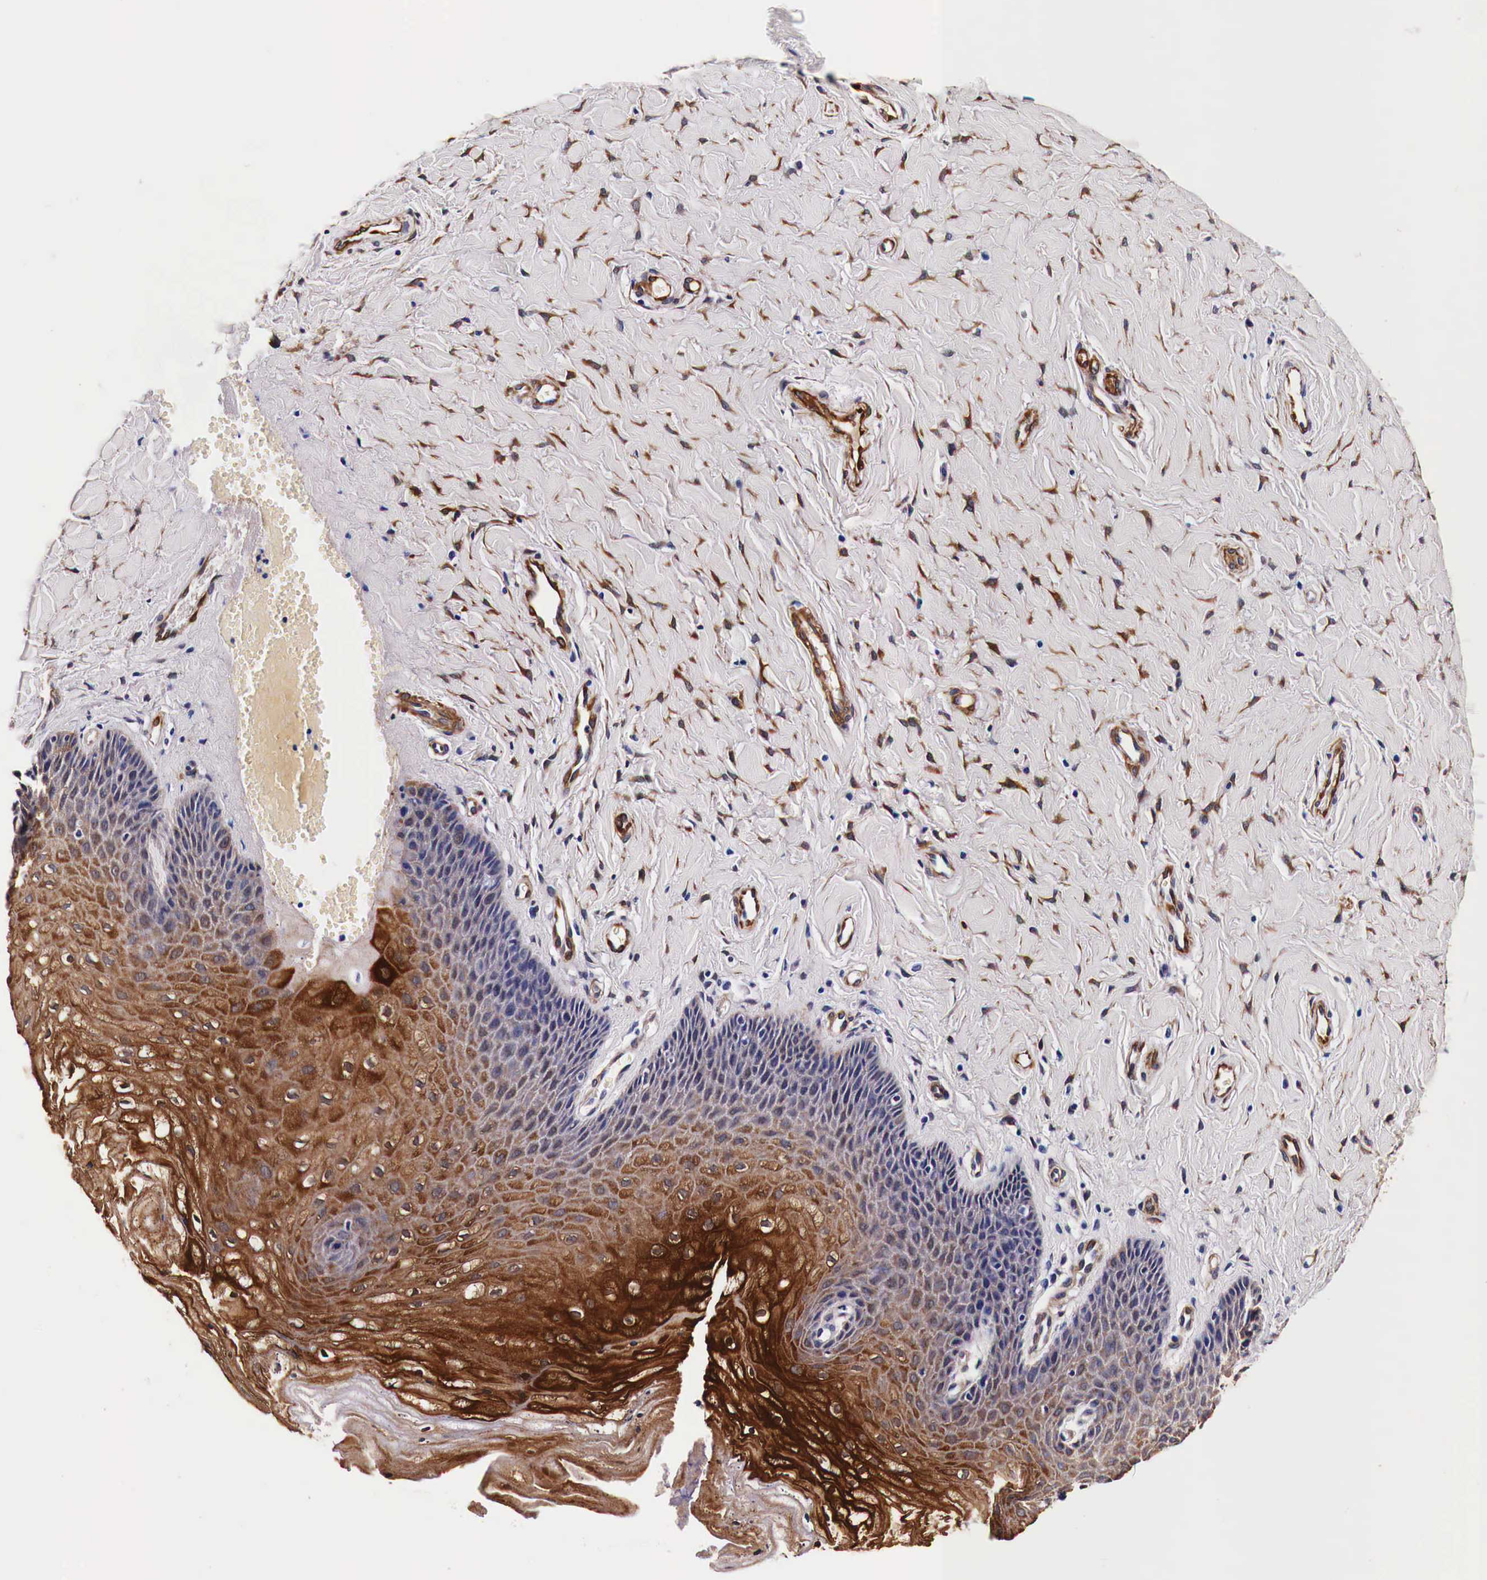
{"staining": {"intensity": "strong", "quantity": ">75%", "location": "cytoplasmic/membranous"}, "tissue": "vagina", "cell_type": "Squamous epithelial cells", "image_type": "normal", "snomed": [{"axis": "morphology", "description": "Normal tissue, NOS"}, {"axis": "topography", "description": "Vagina"}], "caption": "Strong cytoplasmic/membranous staining for a protein is present in approximately >75% of squamous epithelial cells of normal vagina using immunohistochemistry (IHC).", "gene": "HSPB1", "patient": {"sex": "female", "age": 68}}